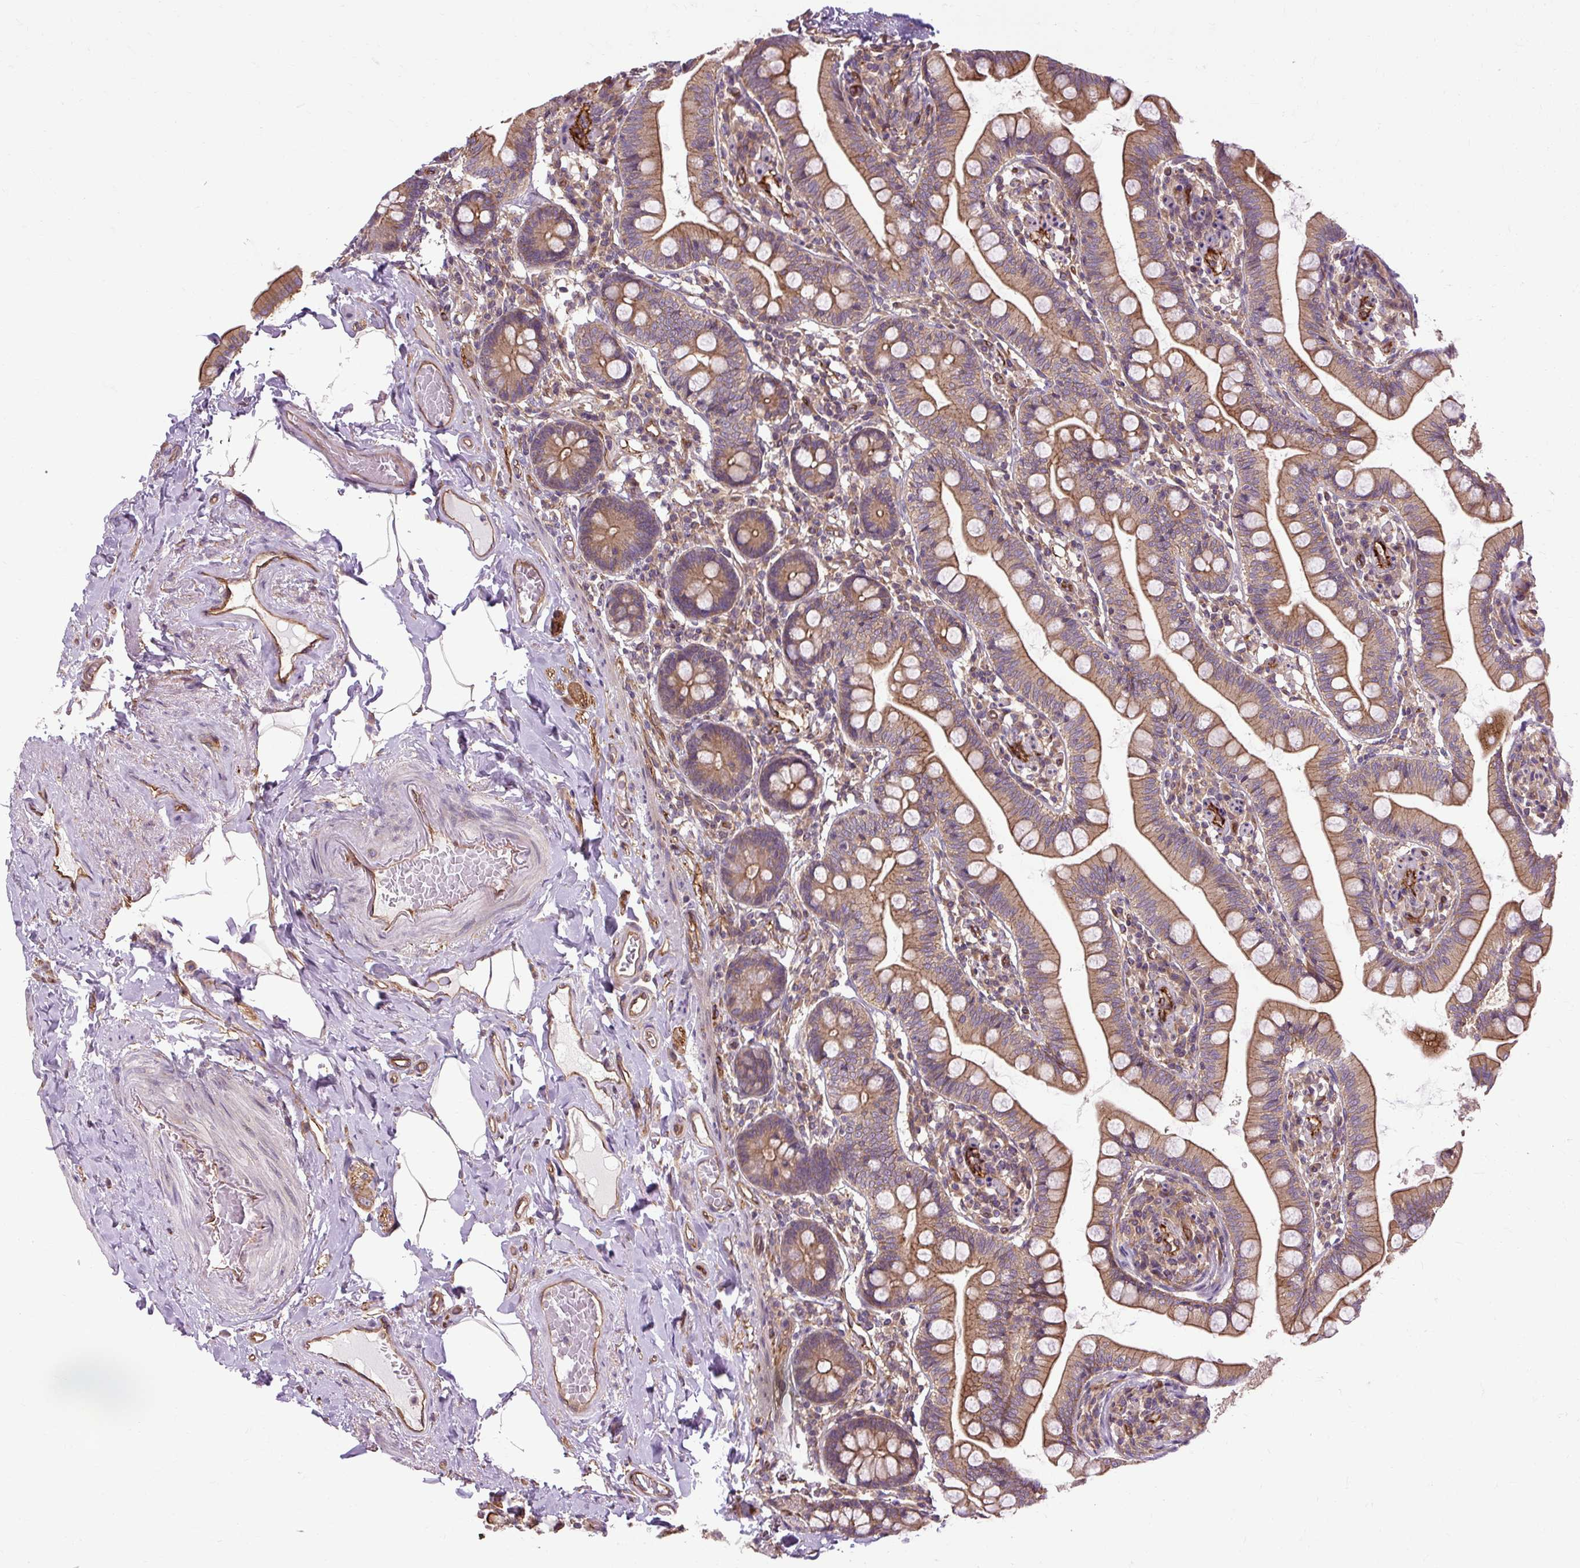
{"staining": {"intensity": "moderate", "quantity": ">75%", "location": "cytoplasmic/membranous"}, "tissue": "small intestine", "cell_type": "Glandular cells", "image_type": "normal", "snomed": [{"axis": "morphology", "description": "Normal tissue, NOS"}, {"axis": "topography", "description": "Small intestine"}], "caption": "Protein analysis of normal small intestine exhibits moderate cytoplasmic/membranous positivity in approximately >75% of glandular cells.", "gene": "CCDC93", "patient": {"sex": "female", "age": 64}}